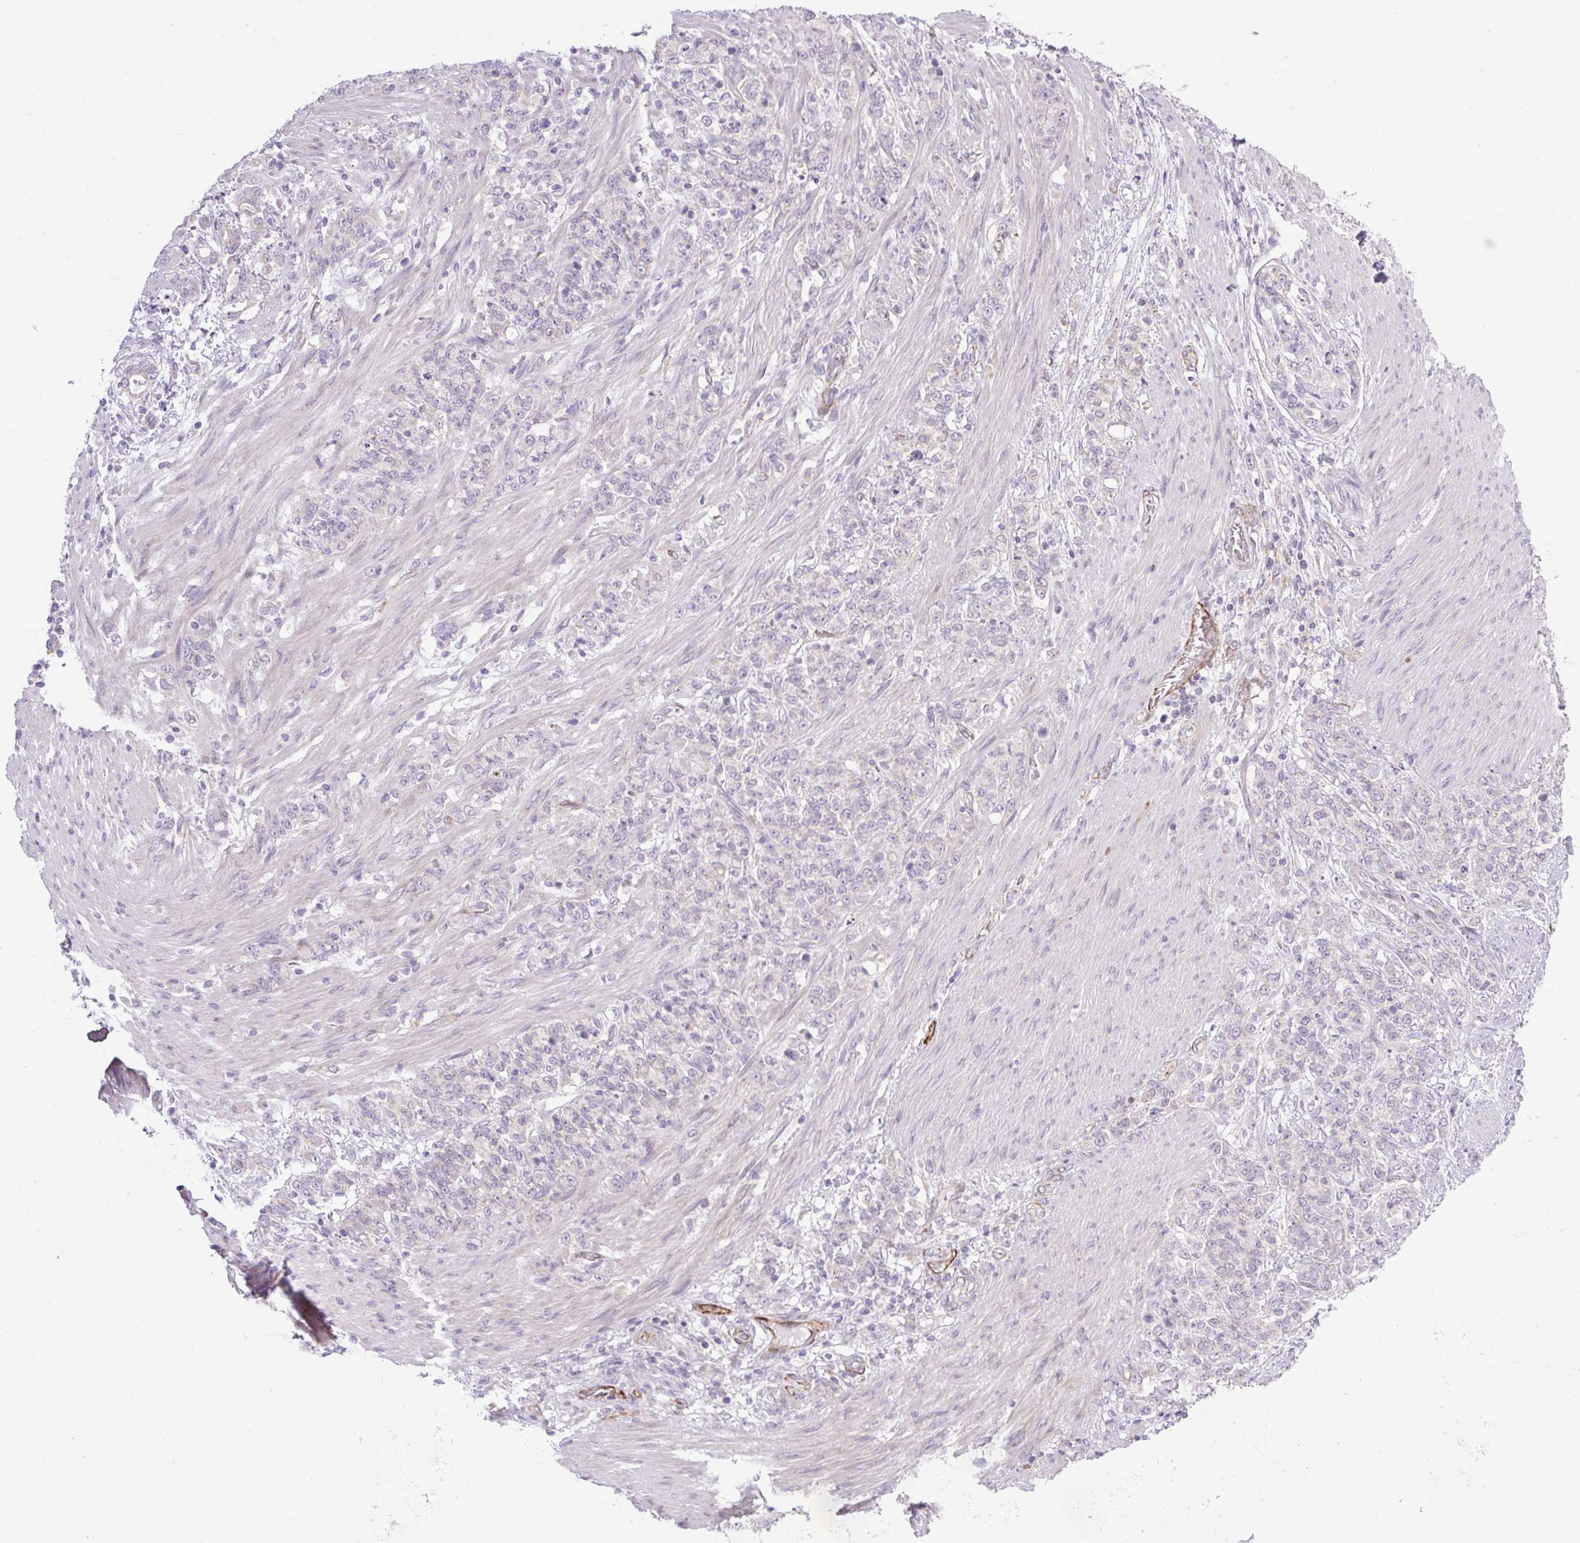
{"staining": {"intensity": "negative", "quantity": "none", "location": "none"}, "tissue": "stomach cancer", "cell_type": "Tumor cells", "image_type": "cancer", "snomed": [{"axis": "morphology", "description": "Adenocarcinoma, NOS"}, {"axis": "topography", "description": "Stomach"}], "caption": "The IHC image has no significant positivity in tumor cells of adenocarcinoma (stomach) tissue.", "gene": "RNASE10", "patient": {"sex": "female", "age": 79}}